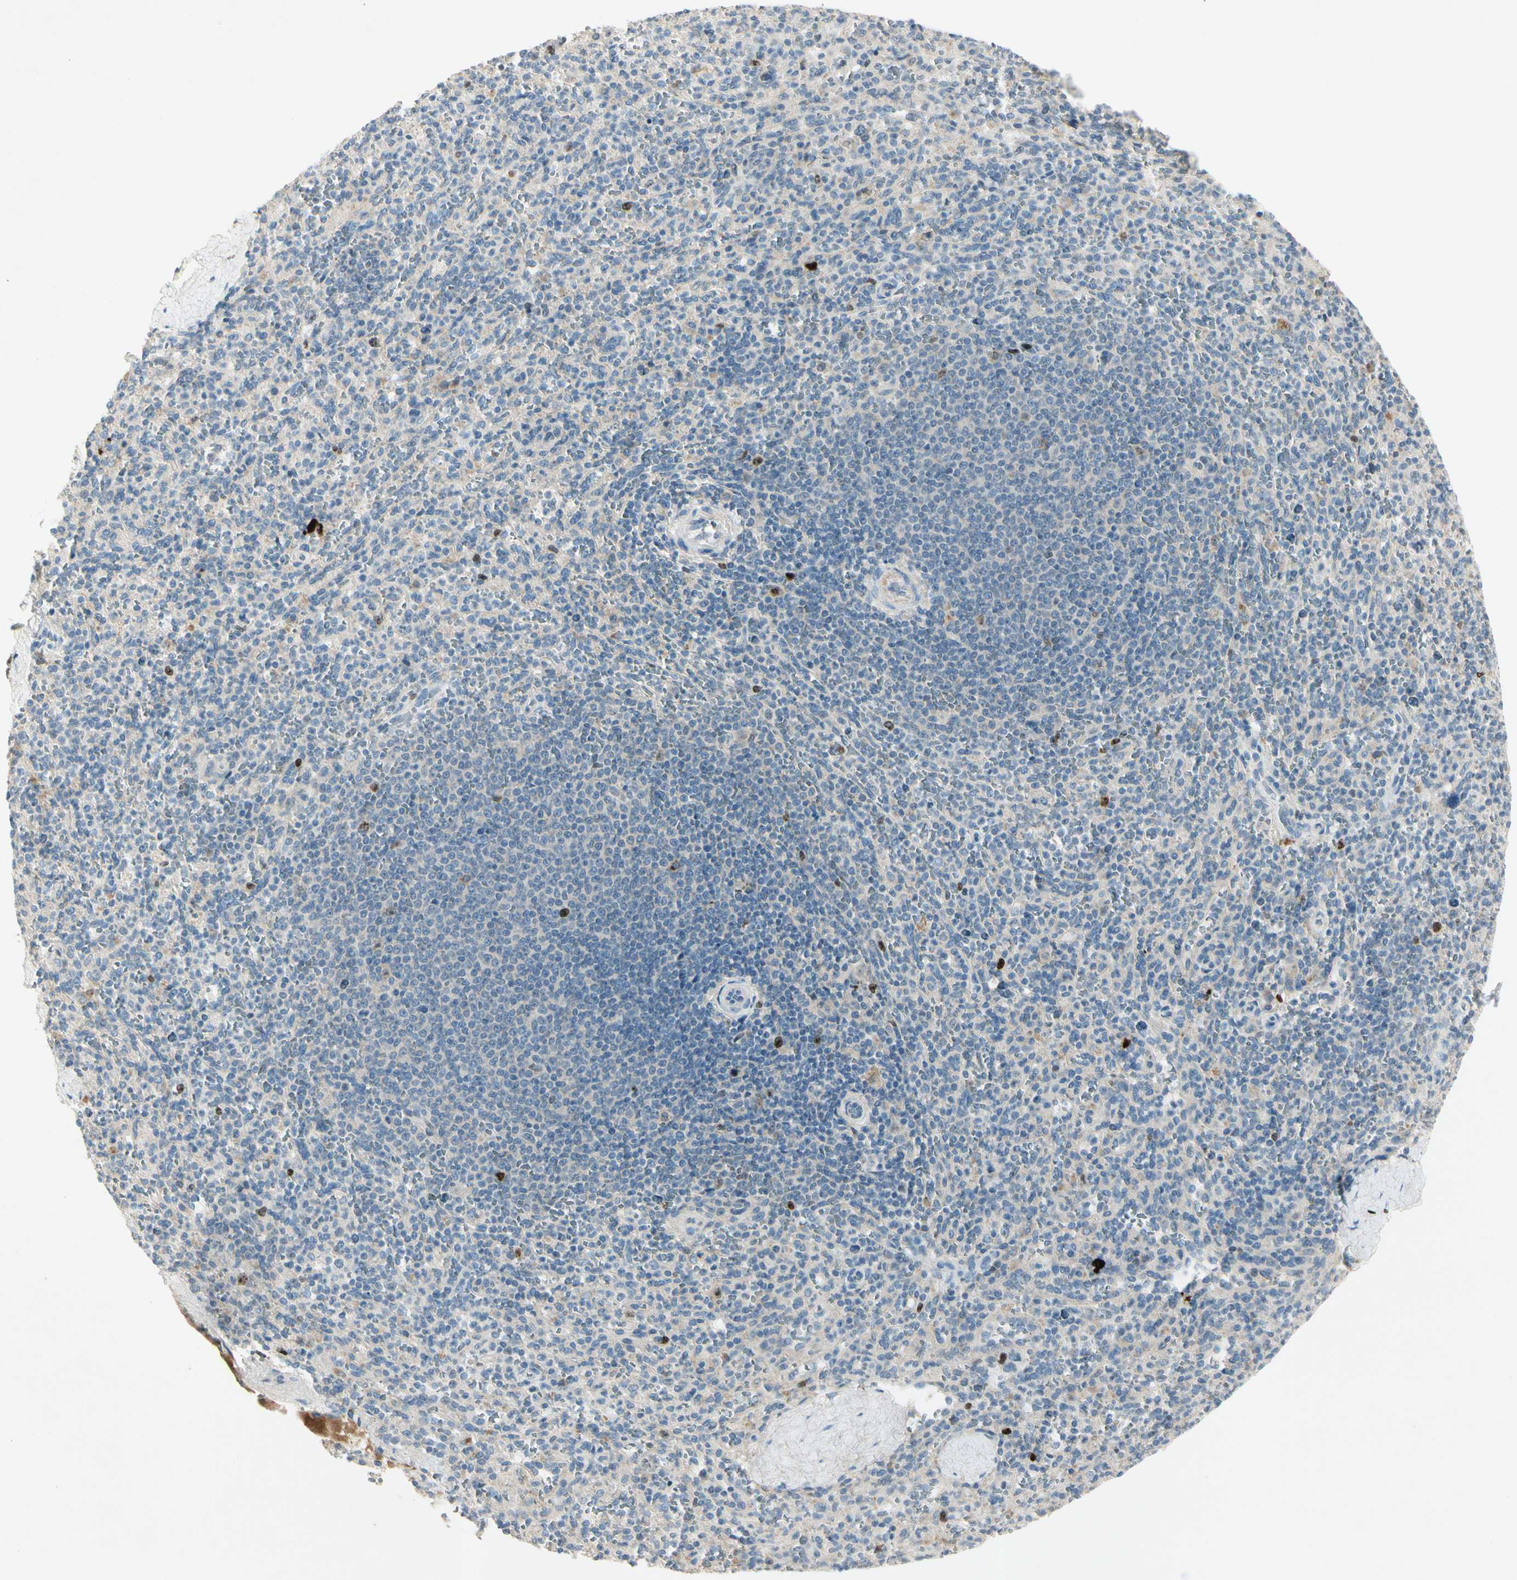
{"staining": {"intensity": "strong", "quantity": "<25%", "location": "nuclear"}, "tissue": "spleen", "cell_type": "Cells in red pulp", "image_type": "normal", "snomed": [{"axis": "morphology", "description": "Normal tissue, NOS"}, {"axis": "topography", "description": "Spleen"}], "caption": "Spleen stained for a protein displays strong nuclear positivity in cells in red pulp. The staining was performed using DAB, with brown indicating positive protein expression. Nuclei are stained blue with hematoxylin.", "gene": "PITX1", "patient": {"sex": "male", "age": 36}}